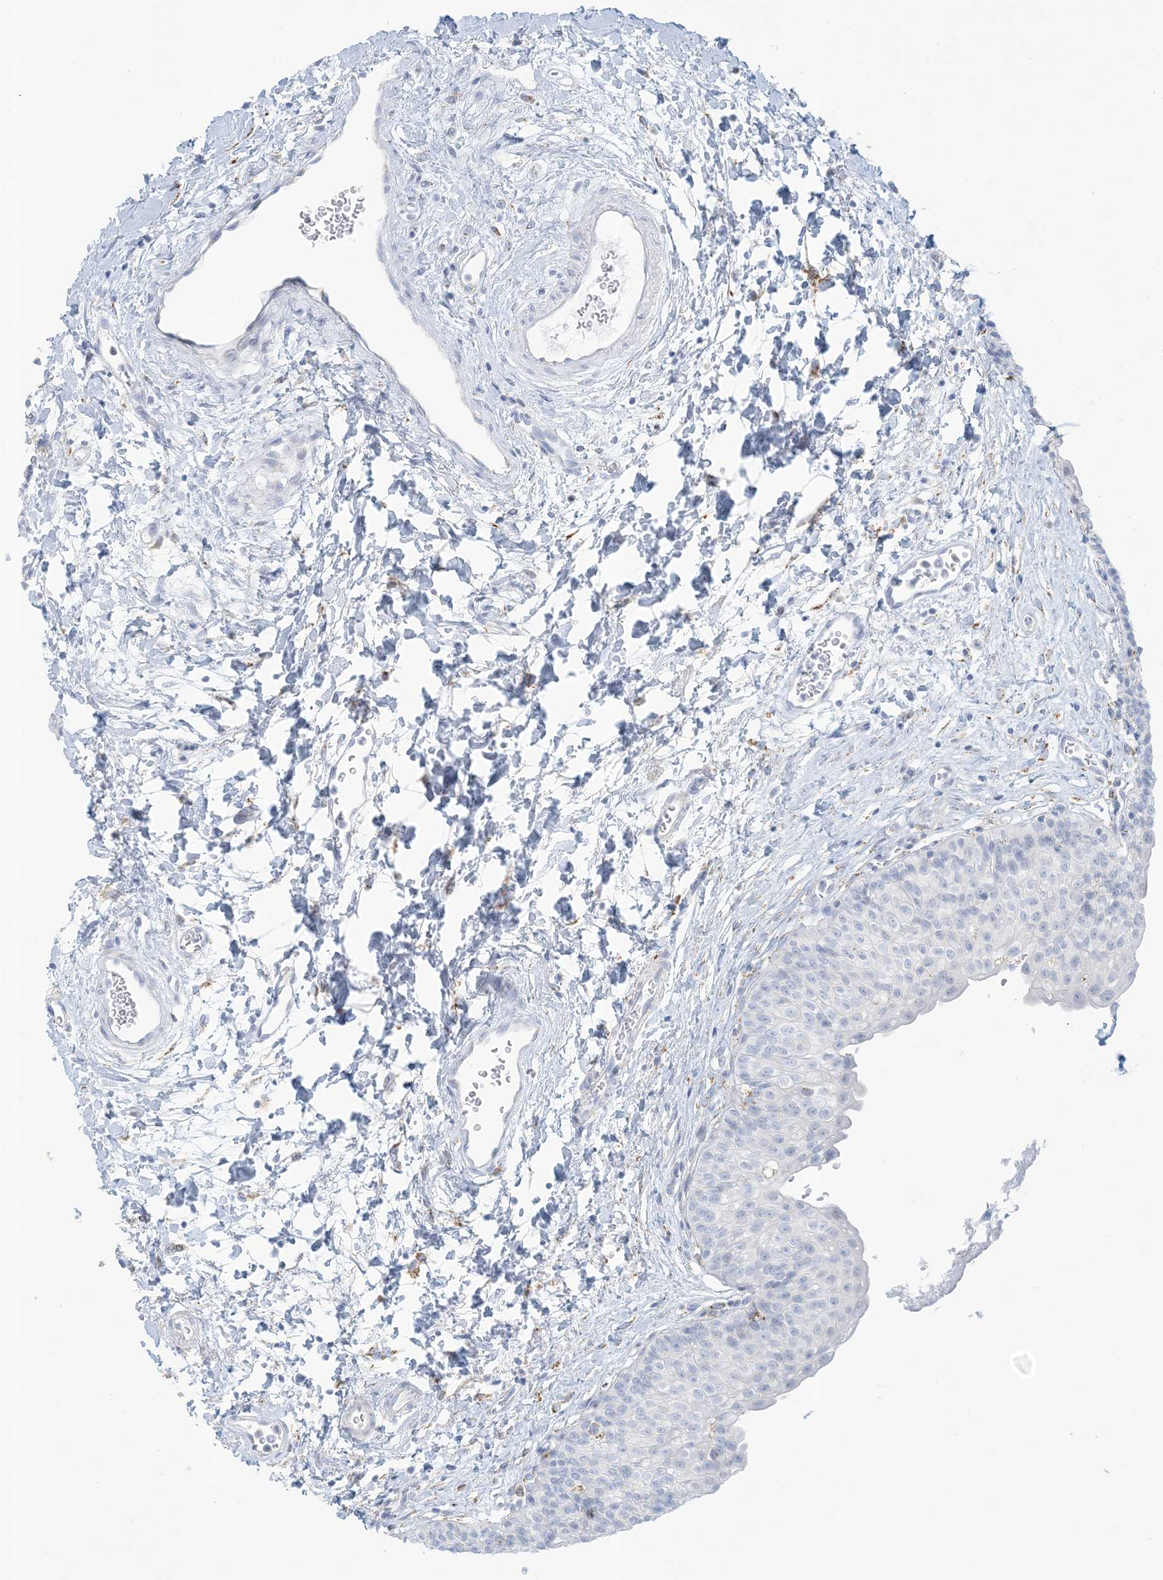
{"staining": {"intensity": "negative", "quantity": "none", "location": "none"}, "tissue": "urinary bladder", "cell_type": "Urothelial cells", "image_type": "normal", "snomed": [{"axis": "morphology", "description": "Normal tissue, NOS"}, {"axis": "topography", "description": "Urinary bladder"}], "caption": "Histopathology image shows no significant protein positivity in urothelial cells of normal urinary bladder. The staining is performed using DAB (3,3'-diaminobenzidine) brown chromogen with nuclei counter-stained in using hematoxylin.", "gene": "ZDHHC4", "patient": {"sex": "male", "age": 51}}